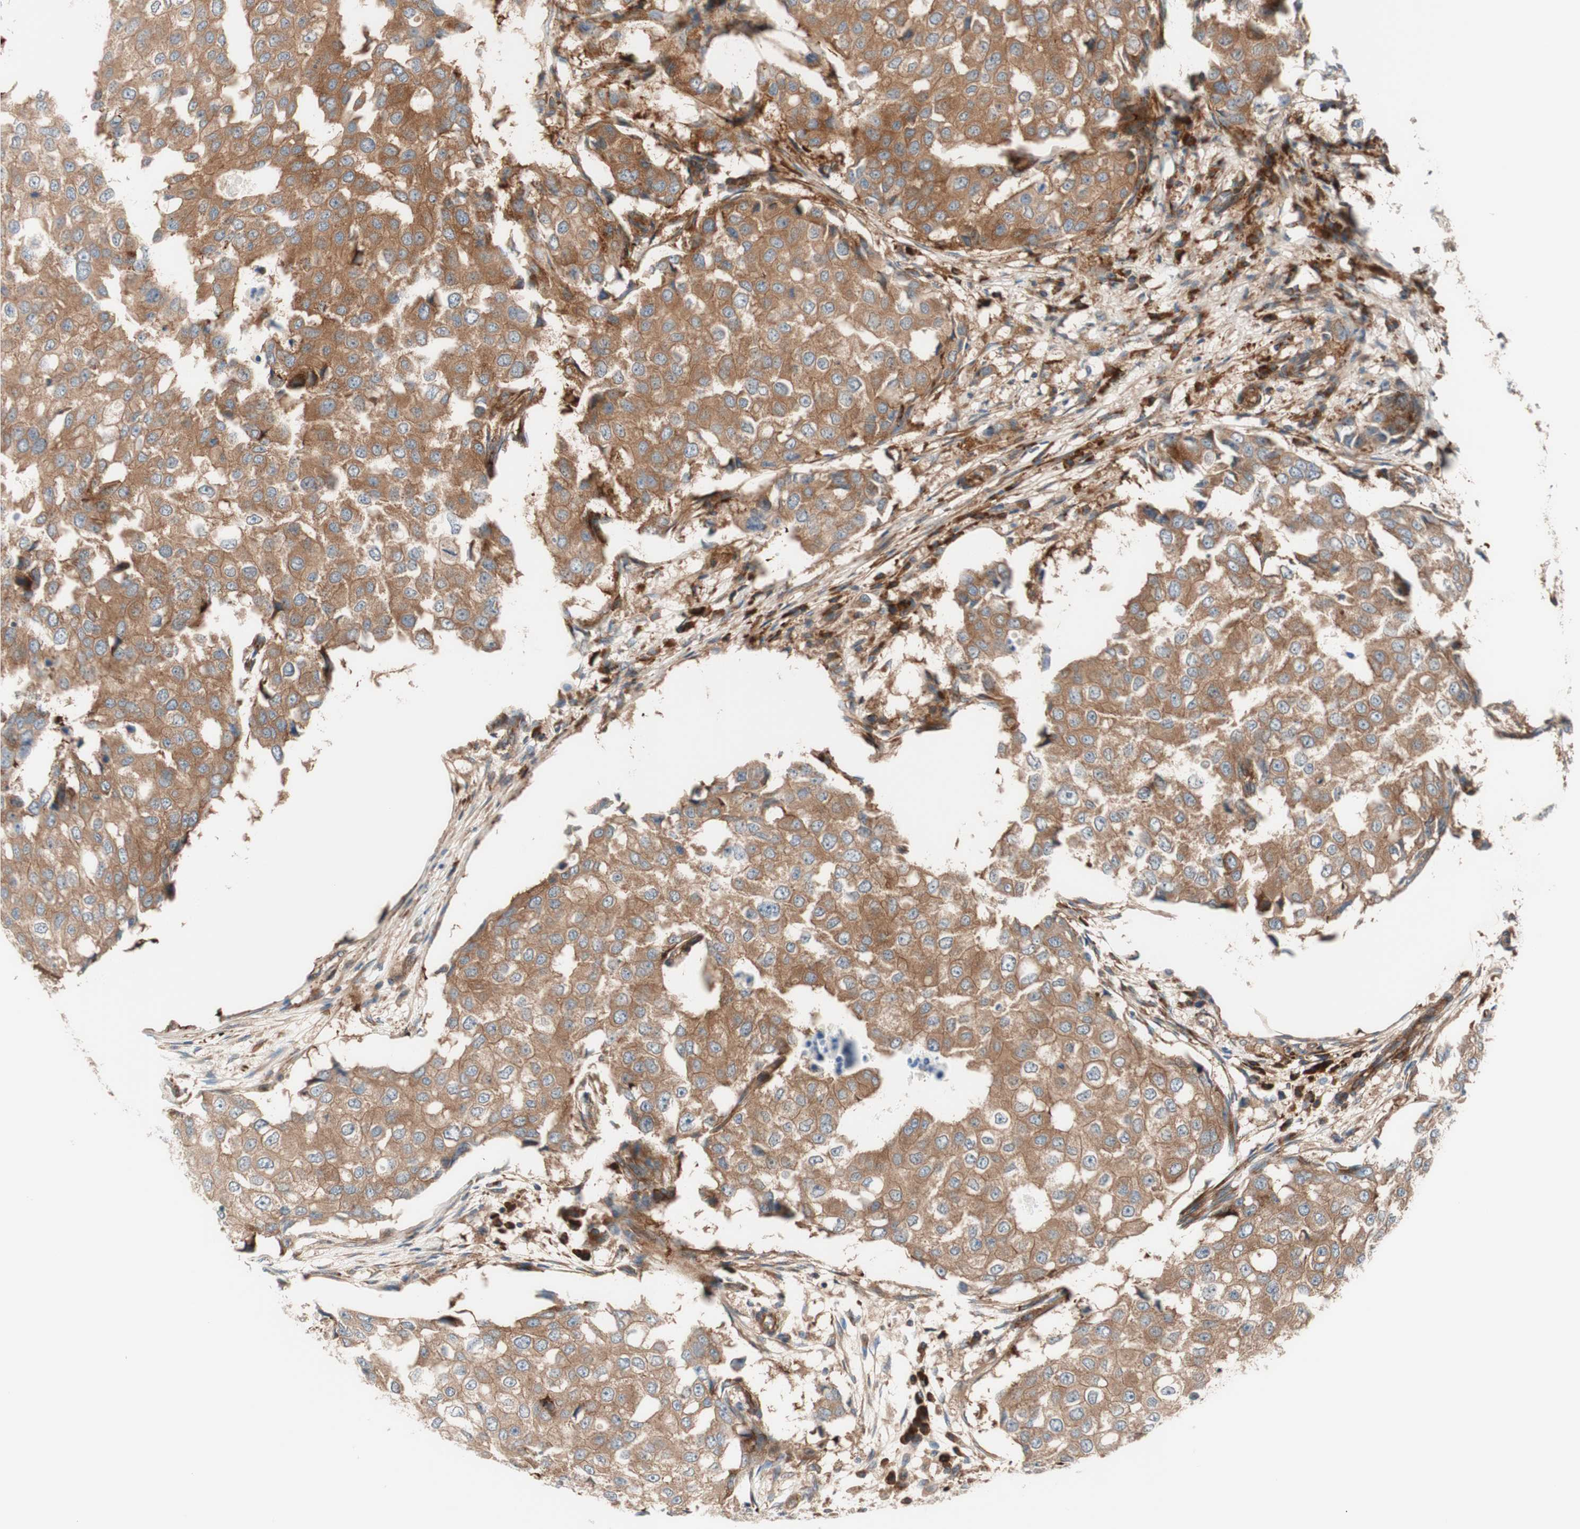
{"staining": {"intensity": "moderate", "quantity": ">75%", "location": "cytoplasmic/membranous"}, "tissue": "breast cancer", "cell_type": "Tumor cells", "image_type": "cancer", "snomed": [{"axis": "morphology", "description": "Duct carcinoma"}, {"axis": "topography", "description": "Breast"}], "caption": "Protein positivity by immunohistochemistry (IHC) exhibits moderate cytoplasmic/membranous staining in approximately >75% of tumor cells in breast cancer.", "gene": "CCN4", "patient": {"sex": "female", "age": 27}}